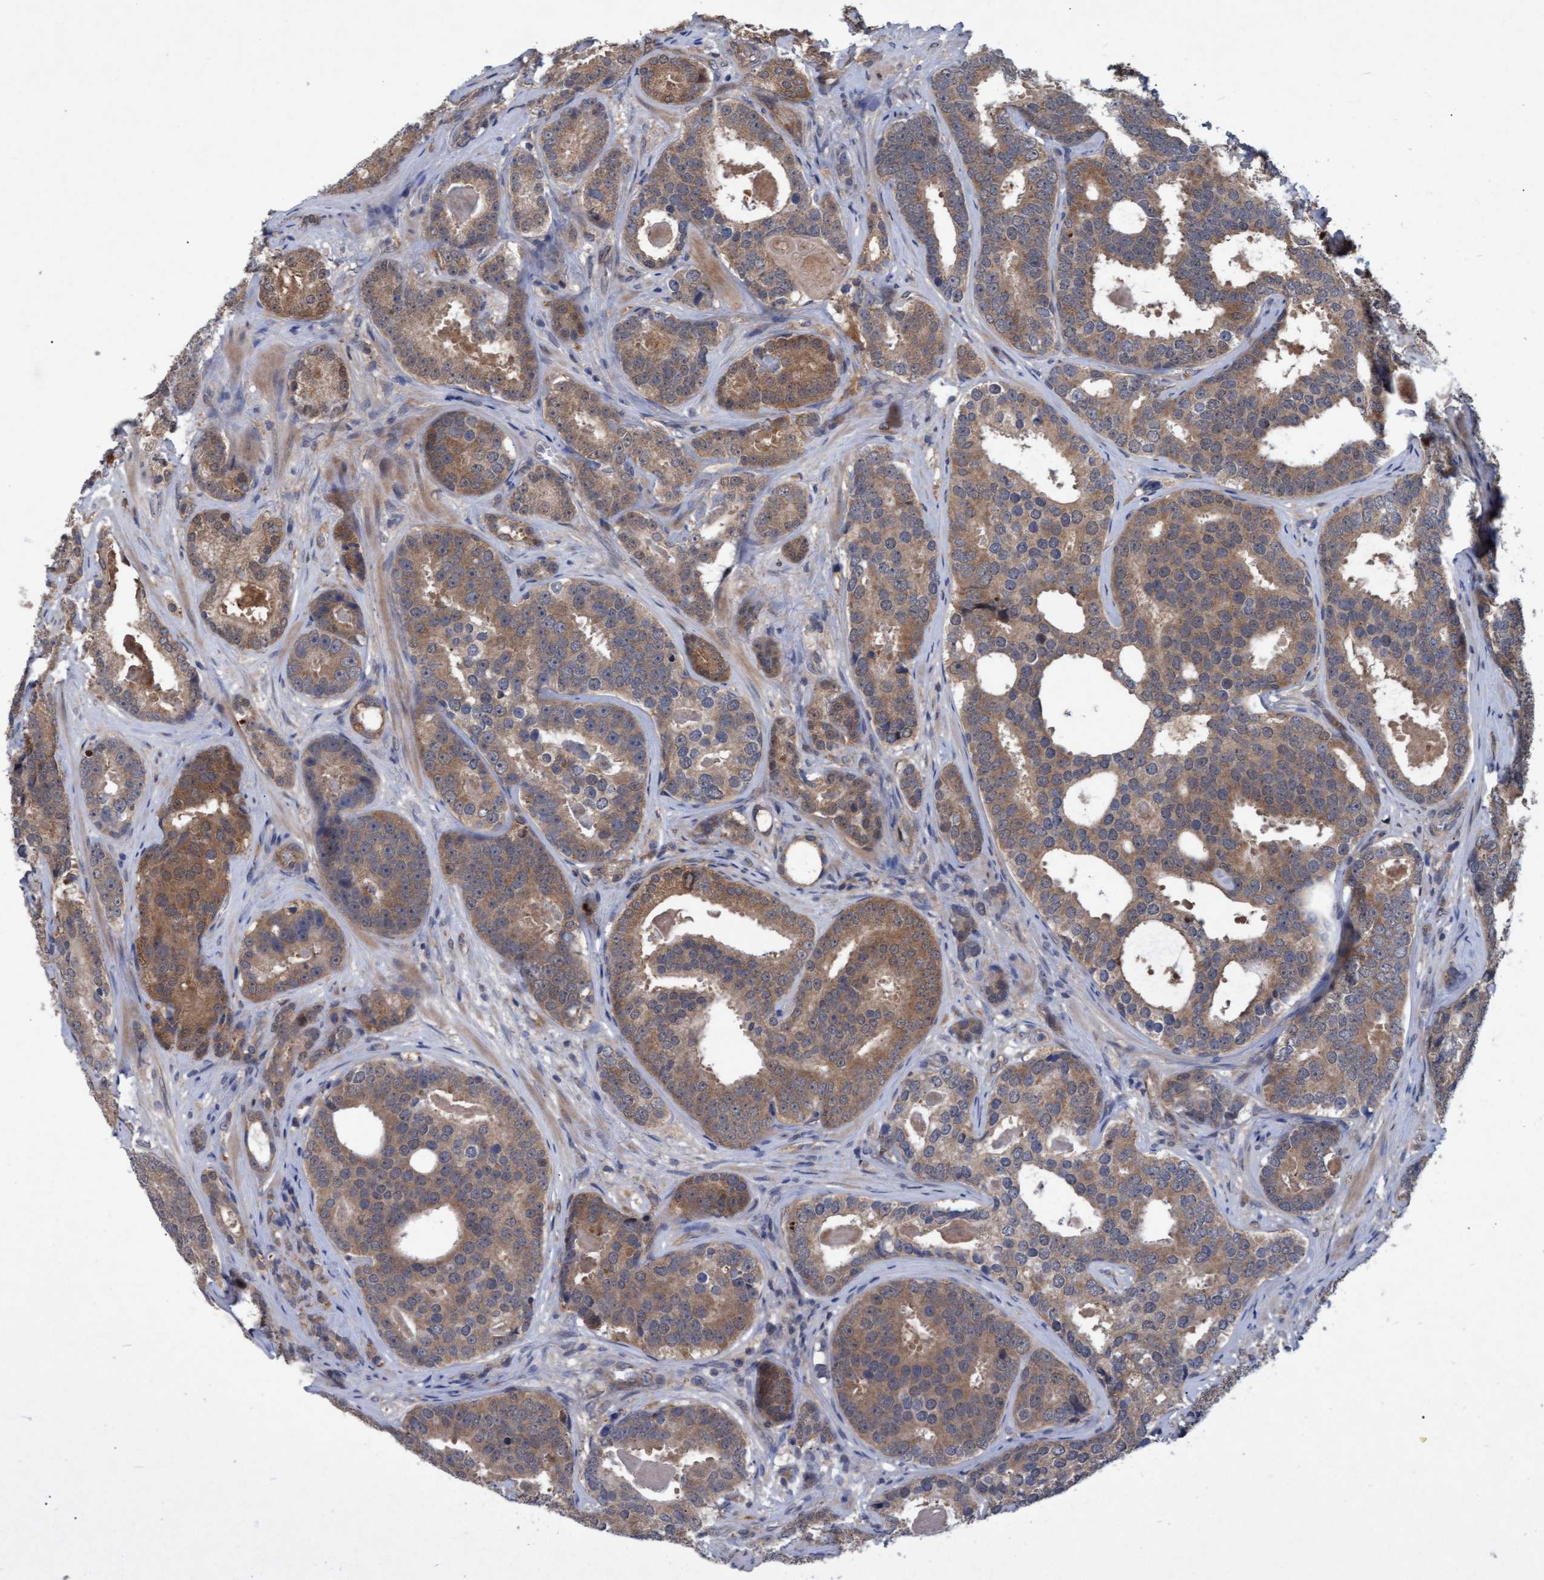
{"staining": {"intensity": "moderate", "quantity": ">75%", "location": "cytoplasmic/membranous"}, "tissue": "prostate cancer", "cell_type": "Tumor cells", "image_type": "cancer", "snomed": [{"axis": "morphology", "description": "Adenocarcinoma, High grade"}, {"axis": "topography", "description": "Prostate"}], "caption": "DAB (3,3'-diaminobenzidine) immunohistochemical staining of high-grade adenocarcinoma (prostate) exhibits moderate cytoplasmic/membranous protein staining in about >75% of tumor cells. The staining was performed using DAB to visualize the protein expression in brown, while the nuclei were stained in blue with hematoxylin (Magnification: 20x).", "gene": "PSMB6", "patient": {"sex": "male", "age": 60}}